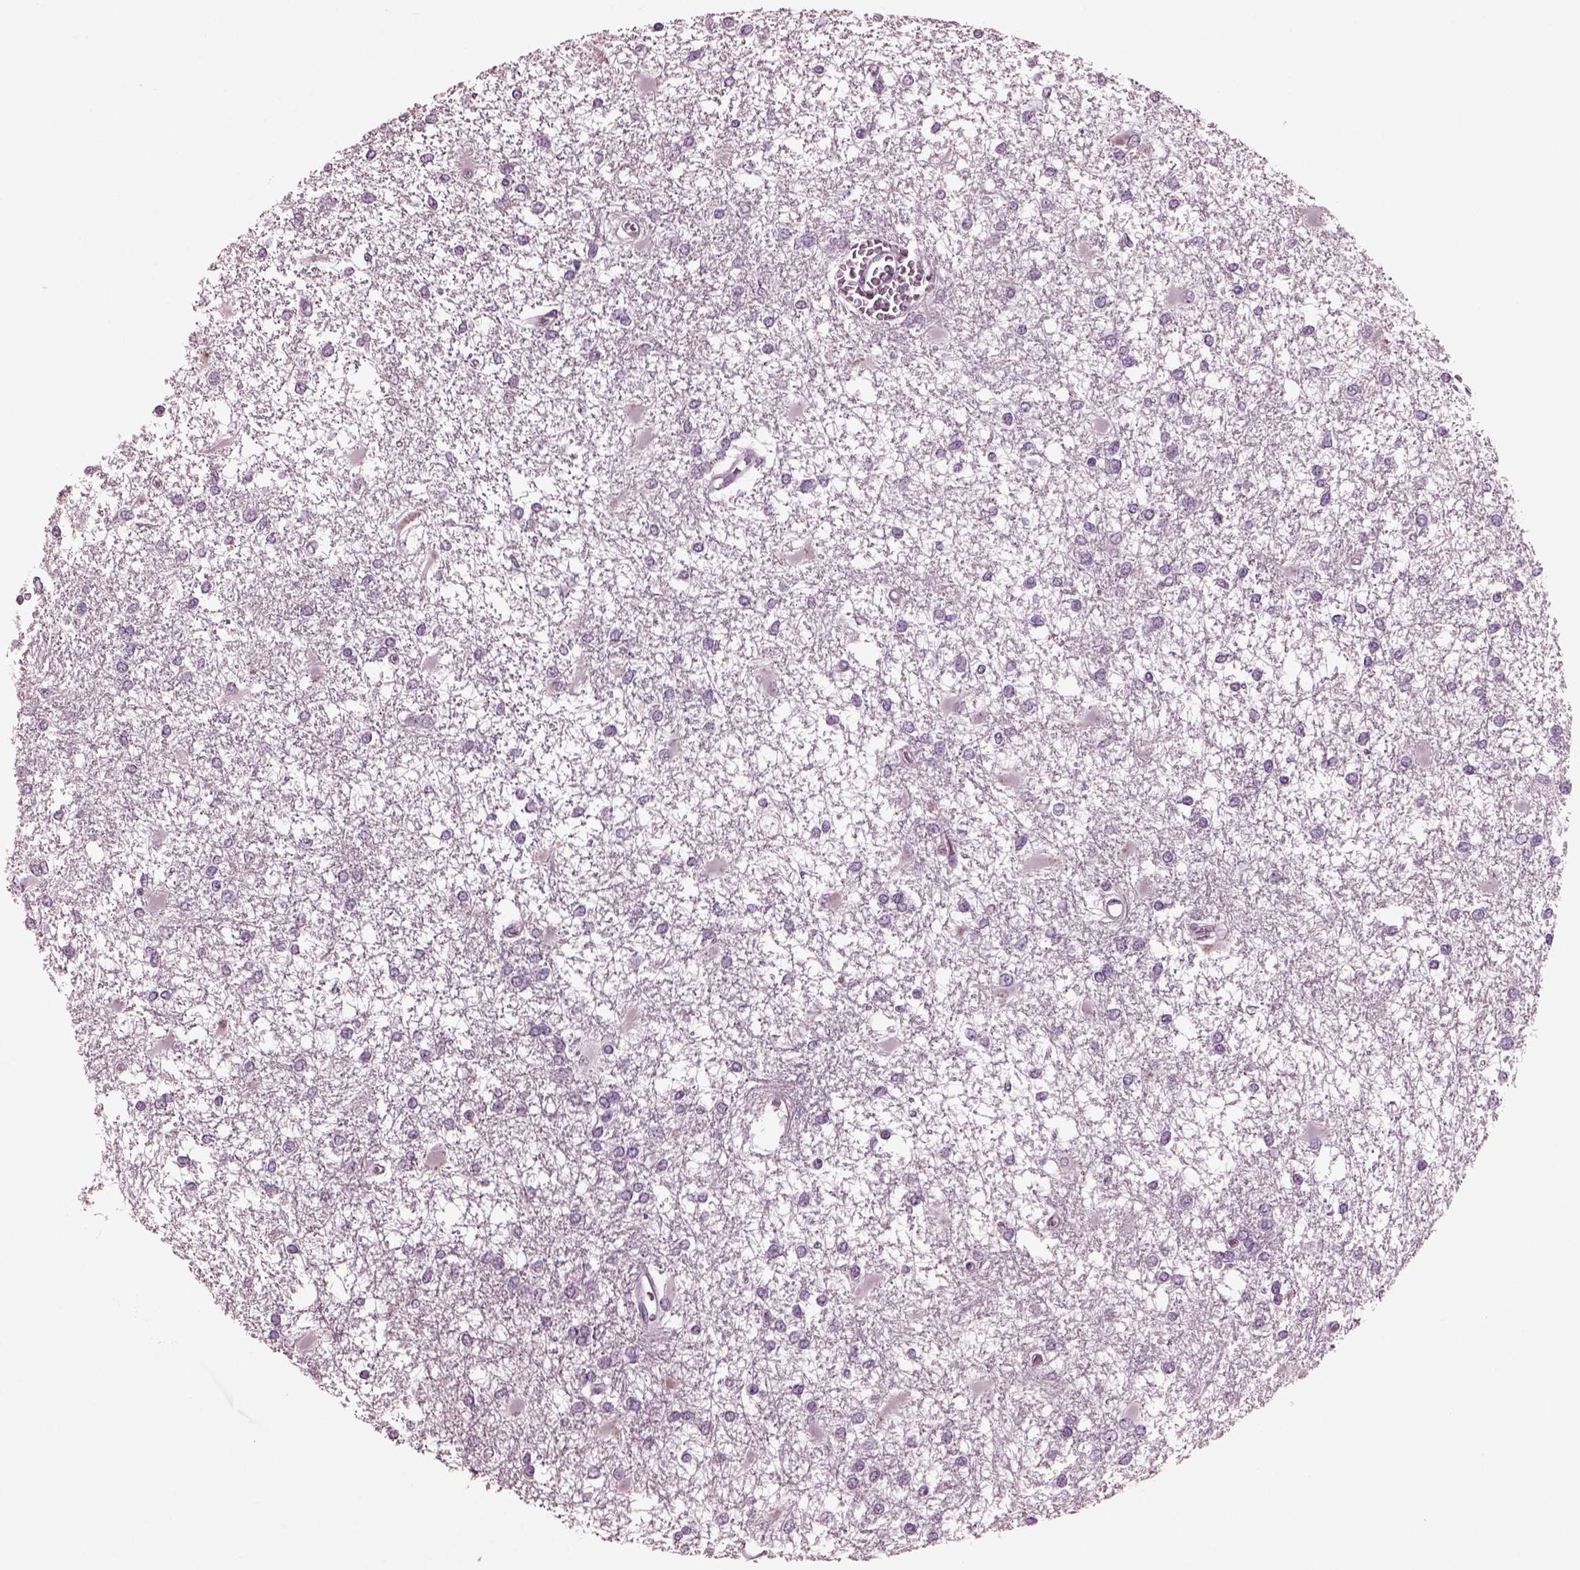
{"staining": {"intensity": "negative", "quantity": "none", "location": "none"}, "tissue": "glioma", "cell_type": "Tumor cells", "image_type": "cancer", "snomed": [{"axis": "morphology", "description": "Glioma, malignant, High grade"}, {"axis": "topography", "description": "Cerebral cortex"}], "caption": "Human malignant glioma (high-grade) stained for a protein using immunohistochemistry displays no expression in tumor cells.", "gene": "MIB2", "patient": {"sex": "male", "age": 79}}